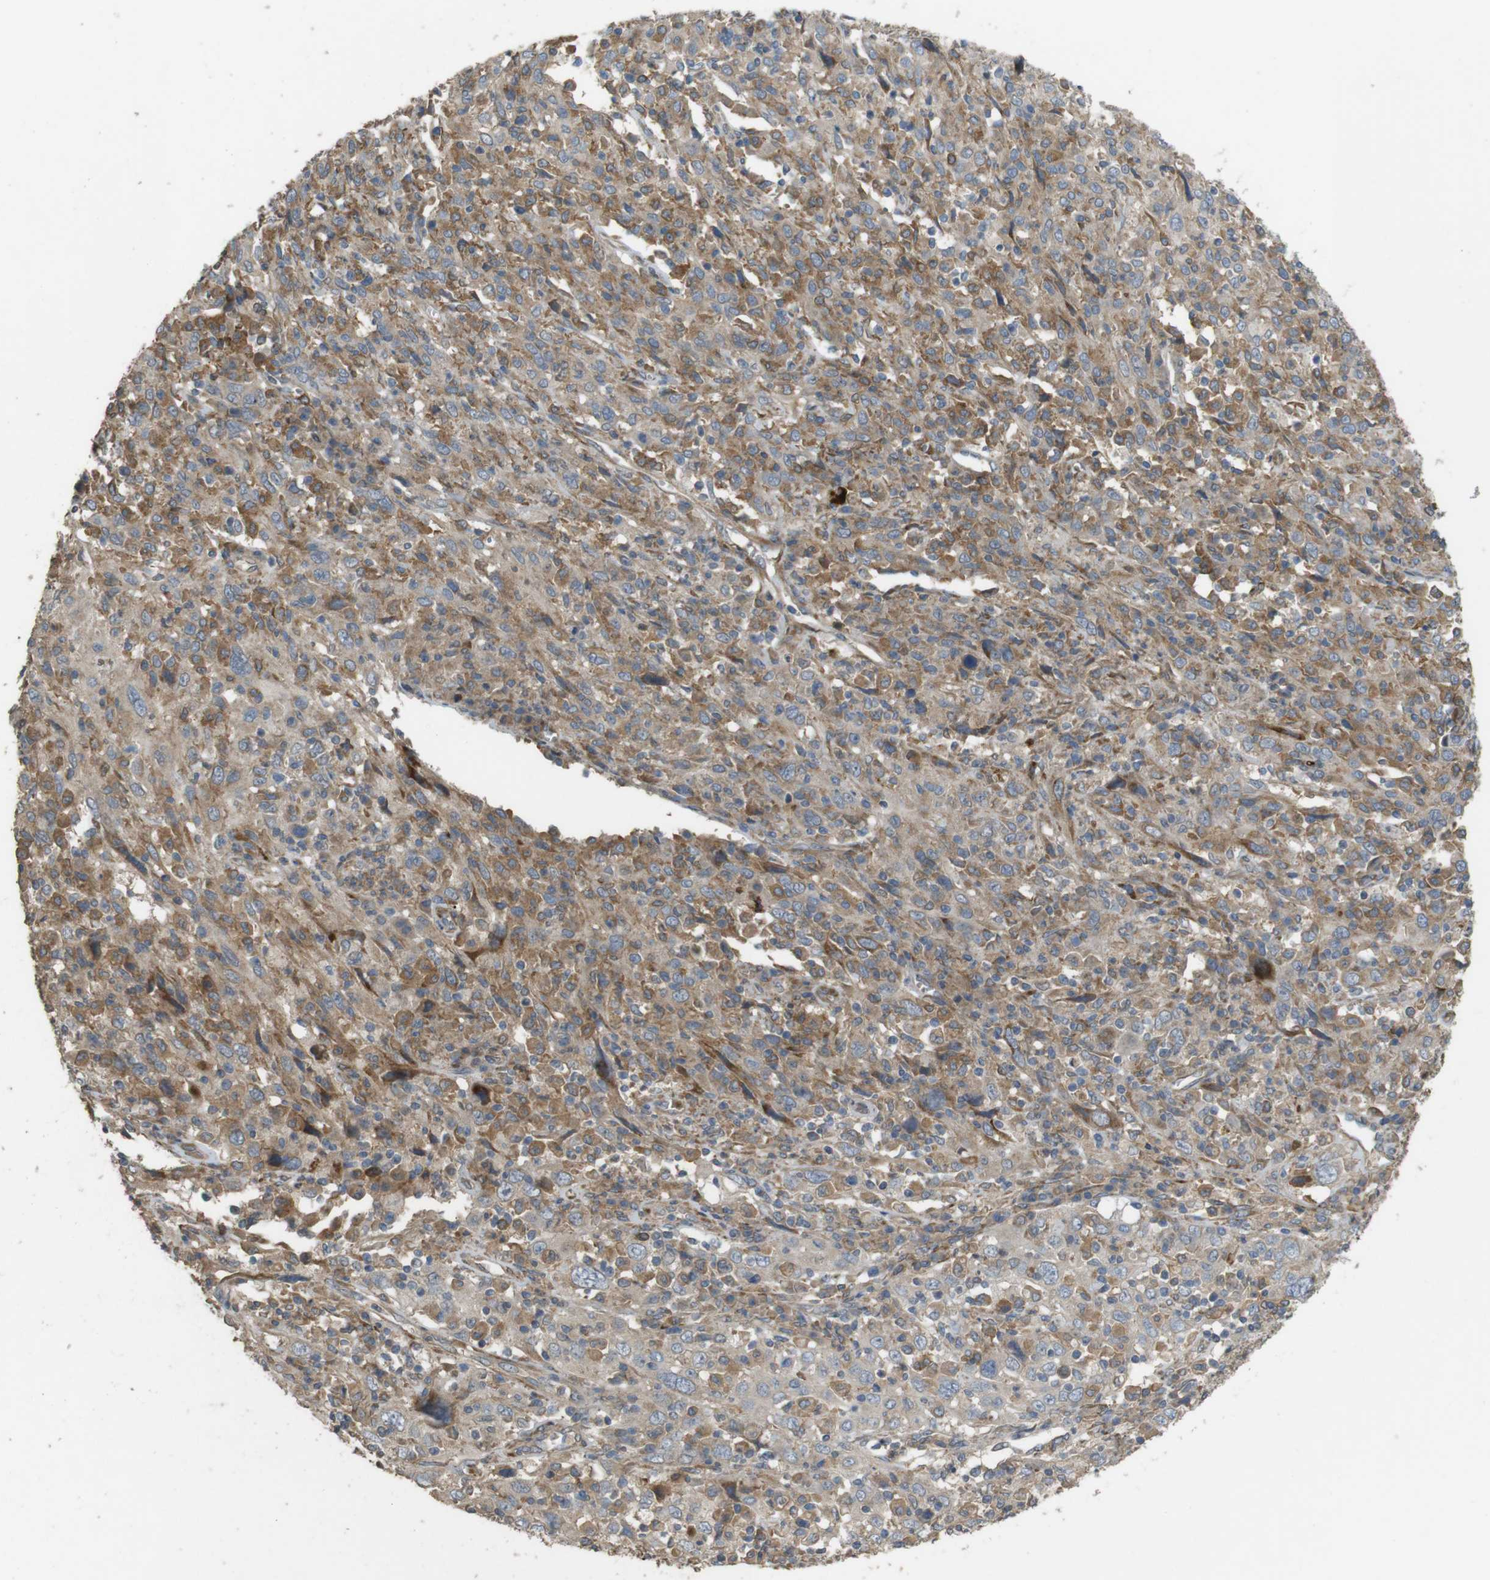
{"staining": {"intensity": "moderate", "quantity": ">75%", "location": "cytoplasmic/membranous"}, "tissue": "cervical cancer", "cell_type": "Tumor cells", "image_type": "cancer", "snomed": [{"axis": "morphology", "description": "Squamous cell carcinoma, NOS"}, {"axis": "topography", "description": "Cervix"}], "caption": "IHC (DAB (3,3'-diaminobenzidine)) staining of cervical squamous cell carcinoma displays moderate cytoplasmic/membranous protein expression in about >75% of tumor cells.", "gene": "ARHGAP24", "patient": {"sex": "female", "age": 46}}